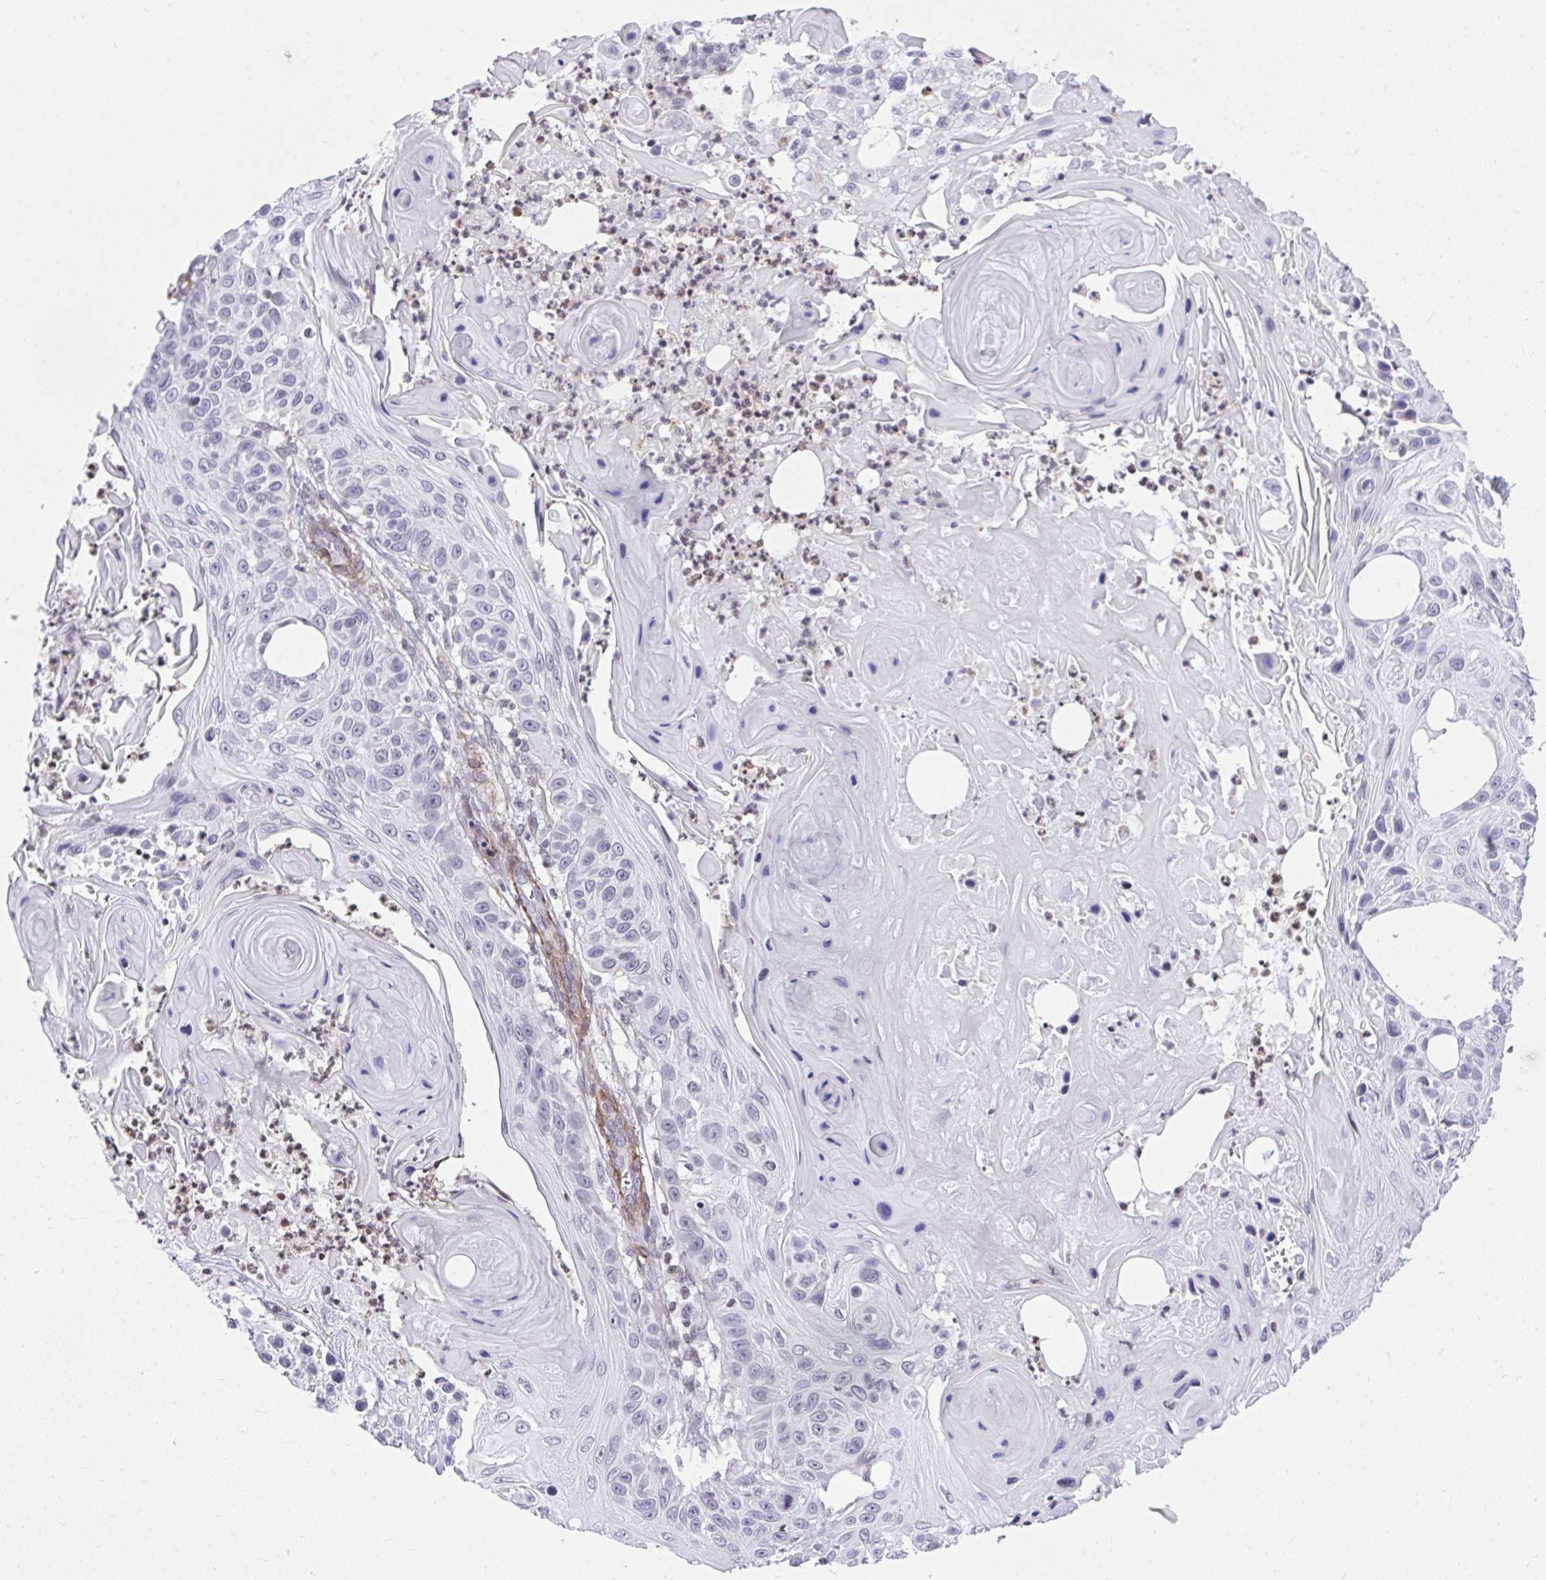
{"staining": {"intensity": "negative", "quantity": "none", "location": "none"}, "tissue": "skin cancer", "cell_type": "Tumor cells", "image_type": "cancer", "snomed": [{"axis": "morphology", "description": "Squamous cell carcinoma, NOS"}, {"axis": "topography", "description": "Skin"}], "caption": "The micrograph demonstrates no significant positivity in tumor cells of skin cancer (squamous cell carcinoma). Nuclei are stained in blue.", "gene": "KCNN4", "patient": {"sex": "male", "age": 82}}